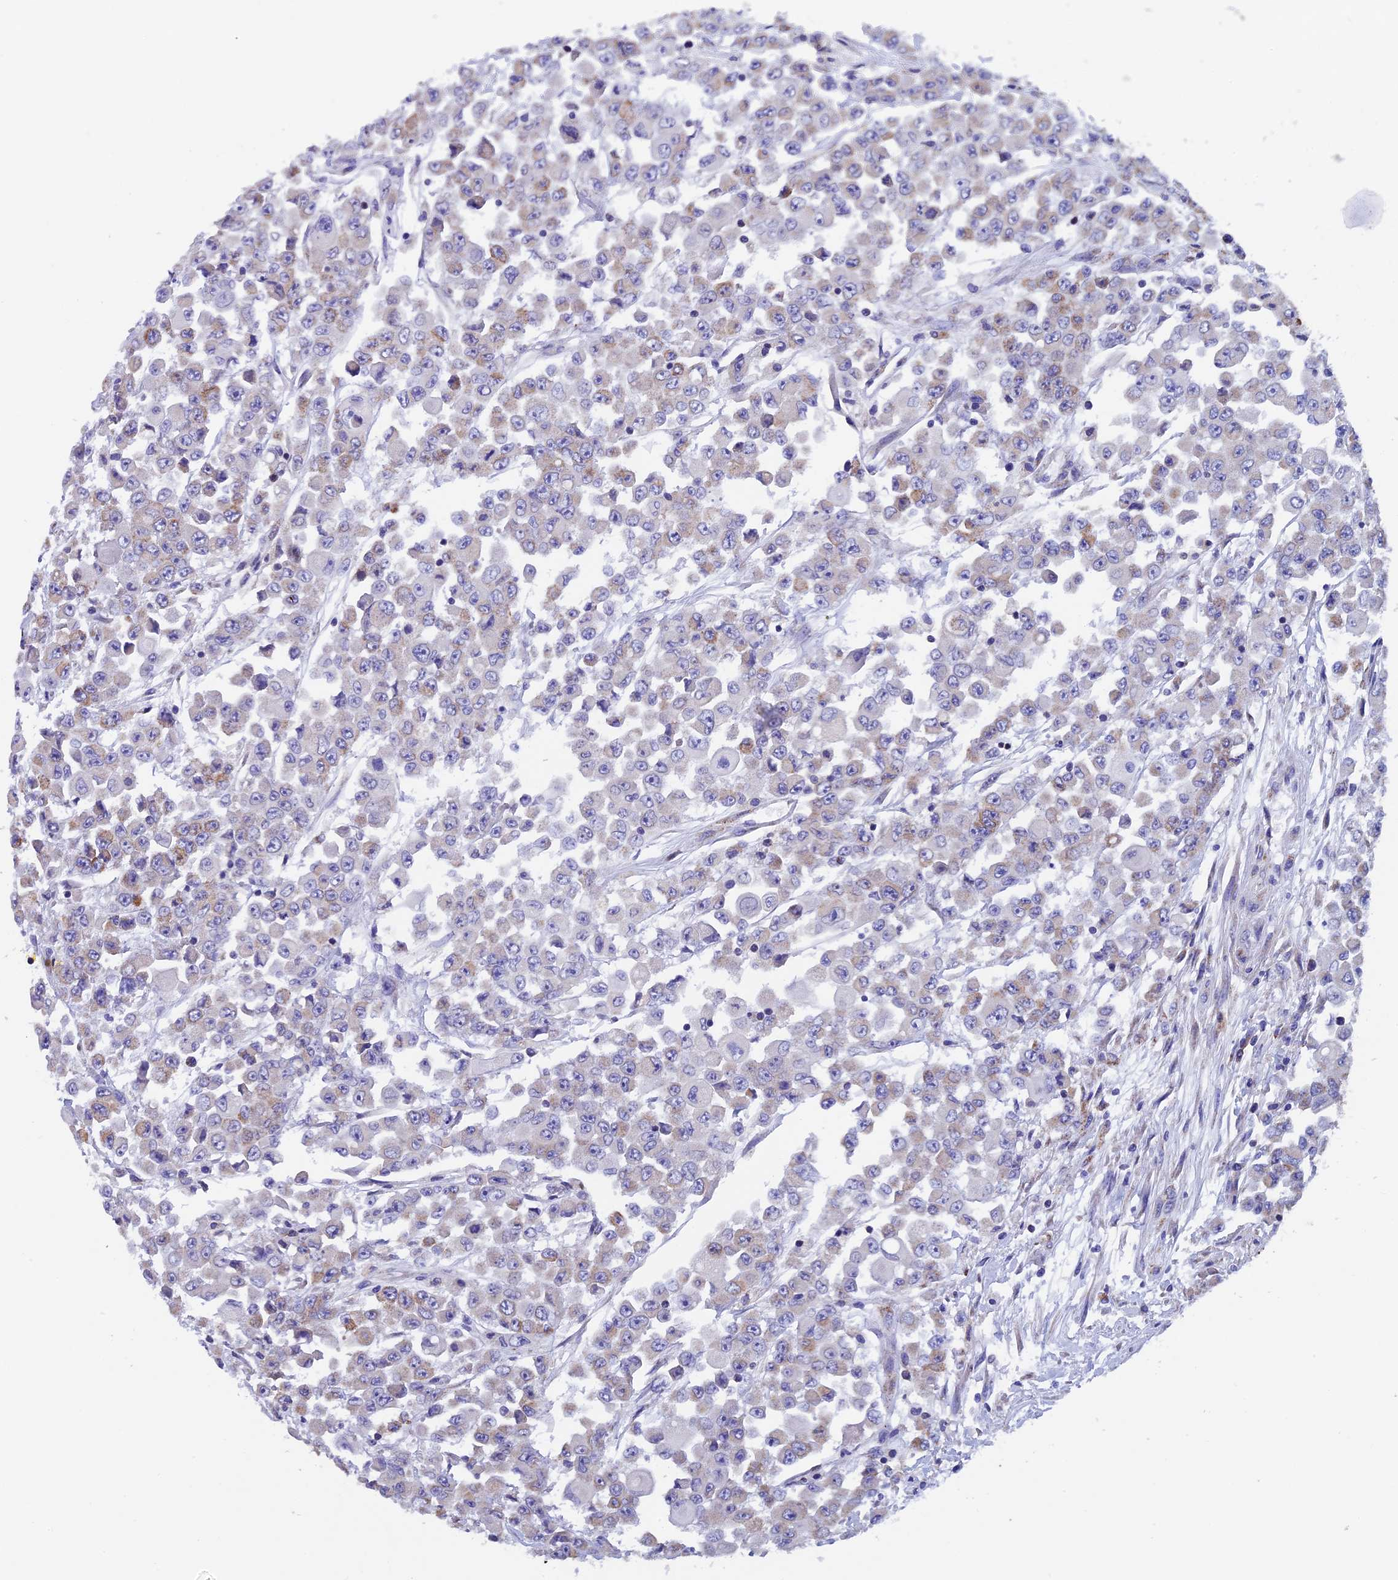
{"staining": {"intensity": "weak", "quantity": "<25%", "location": "cytoplasmic/membranous"}, "tissue": "colorectal cancer", "cell_type": "Tumor cells", "image_type": "cancer", "snomed": [{"axis": "morphology", "description": "Adenocarcinoma, NOS"}, {"axis": "topography", "description": "Colon"}], "caption": "Immunohistochemical staining of colorectal adenocarcinoma exhibits no significant expression in tumor cells.", "gene": "SLC8B1", "patient": {"sex": "male", "age": 51}}